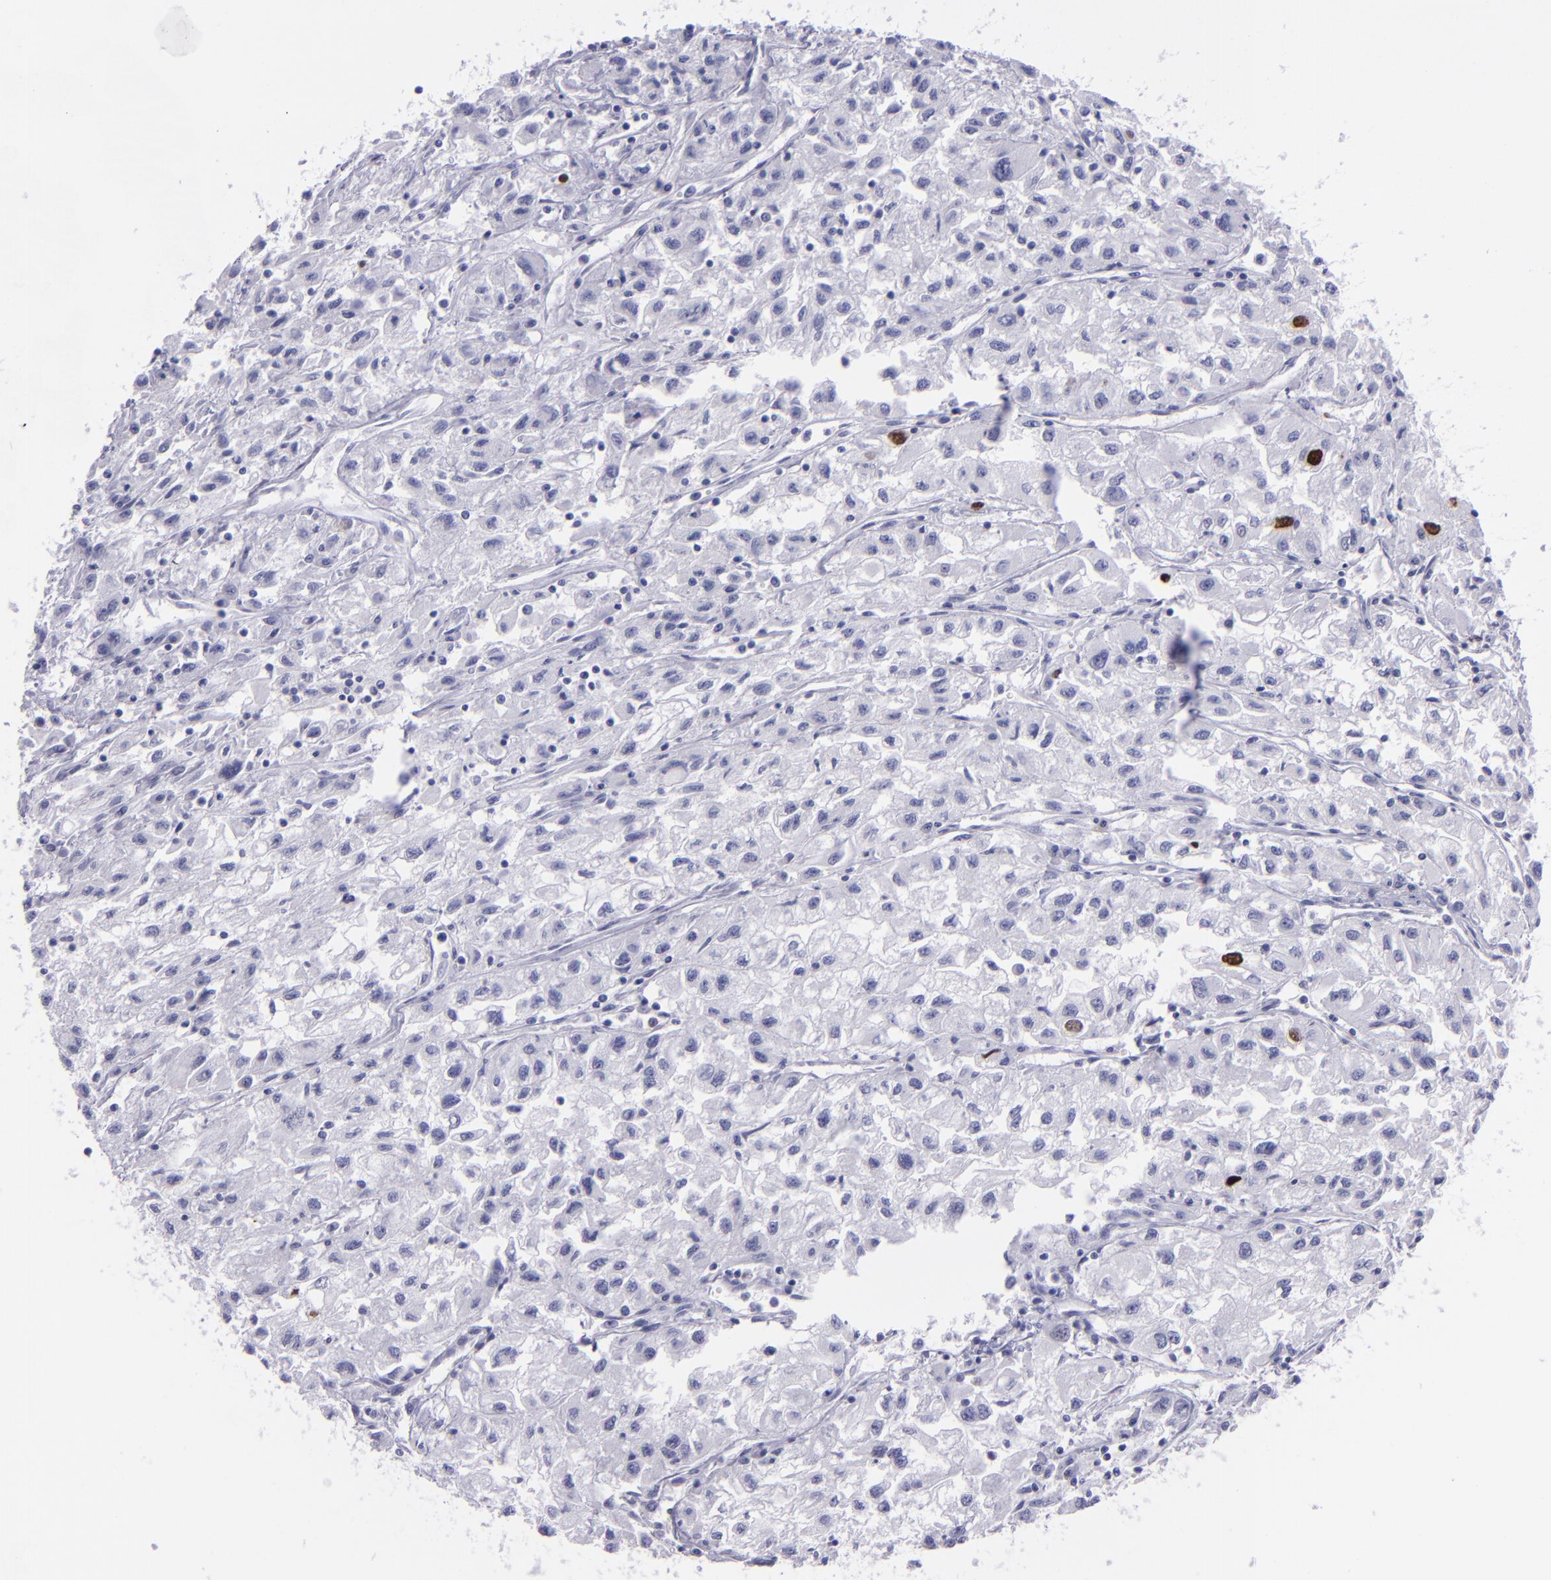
{"staining": {"intensity": "strong", "quantity": "<25%", "location": "nuclear"}, "tissue": "renal cancer", "cell_type": "Tumor cells", "image_type": "cancer", "snomed": [{"axis": "morphology", "description": "Adenocarcinoma, NOS"}, {"axis": "topography", "description": "Kidney"}], "caption": "The histopathology image shows staining of renal adenocarcinoma, revealing strong nuclear protein positivity (brown color) within tumor cells. (IHC, brightfield microscopy, high magnification).", "gene": "TOP2A", "patient": {"sex": "male", "age": 59}}